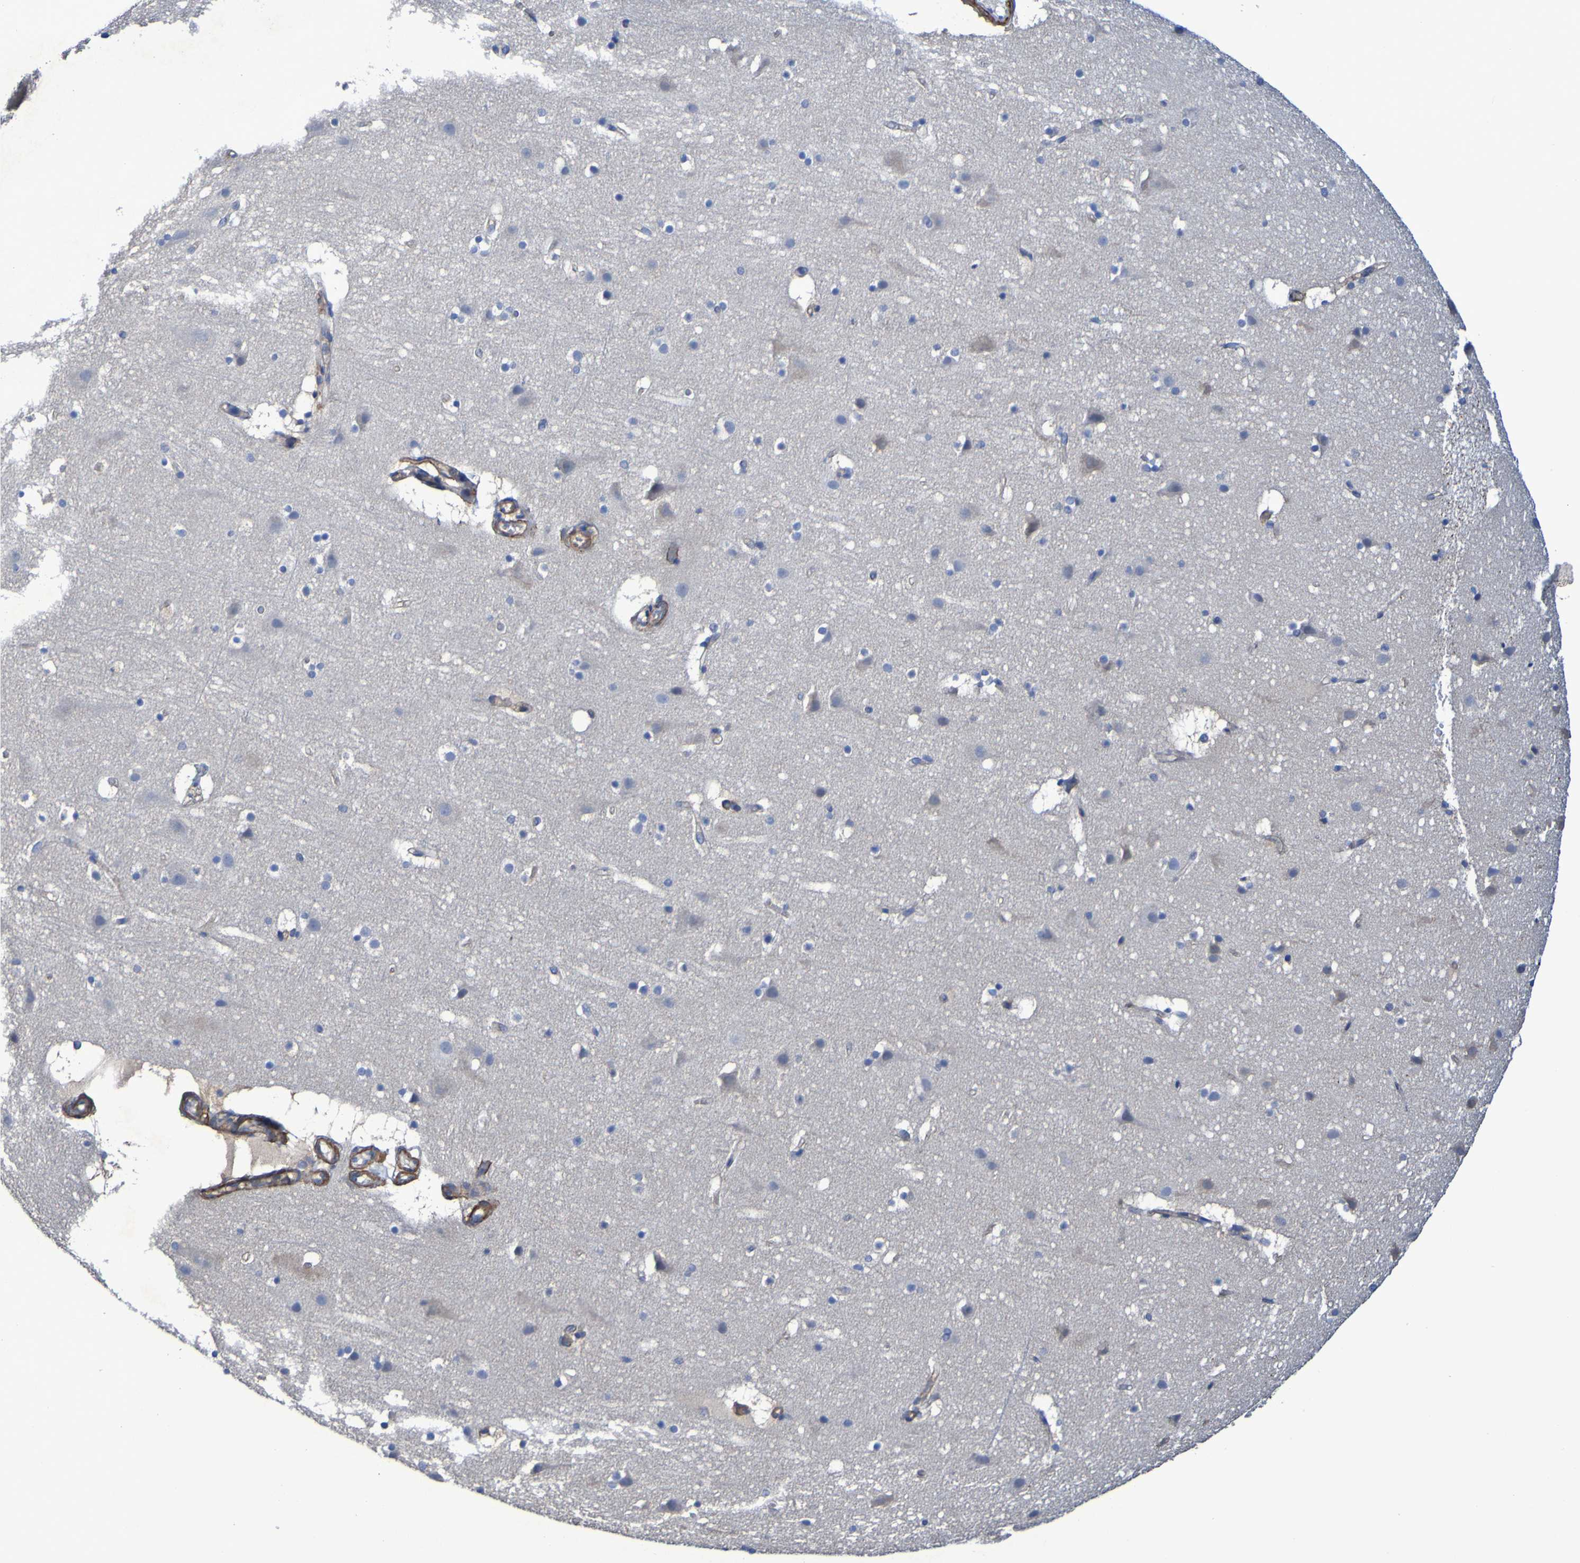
{"staining": {"intensity": "negative", "quantity": "none", "location": "none"}, "tissue": "cerebral cortex", "cell_type": "Endothelial cells", "image_type": "normal", "snomed": [{"axis": "morphology", "description": "Normal tissue, NOS"}, {"axis": "topography", "description": "Cerebral cortex"}], "caption": "Immunohistochemistry (IHC) of unremarkable cerebral cortex shows no expression in endothelial cells.", "gene": "SRPRB", "patient": {"sex": "male", "age": 45}}